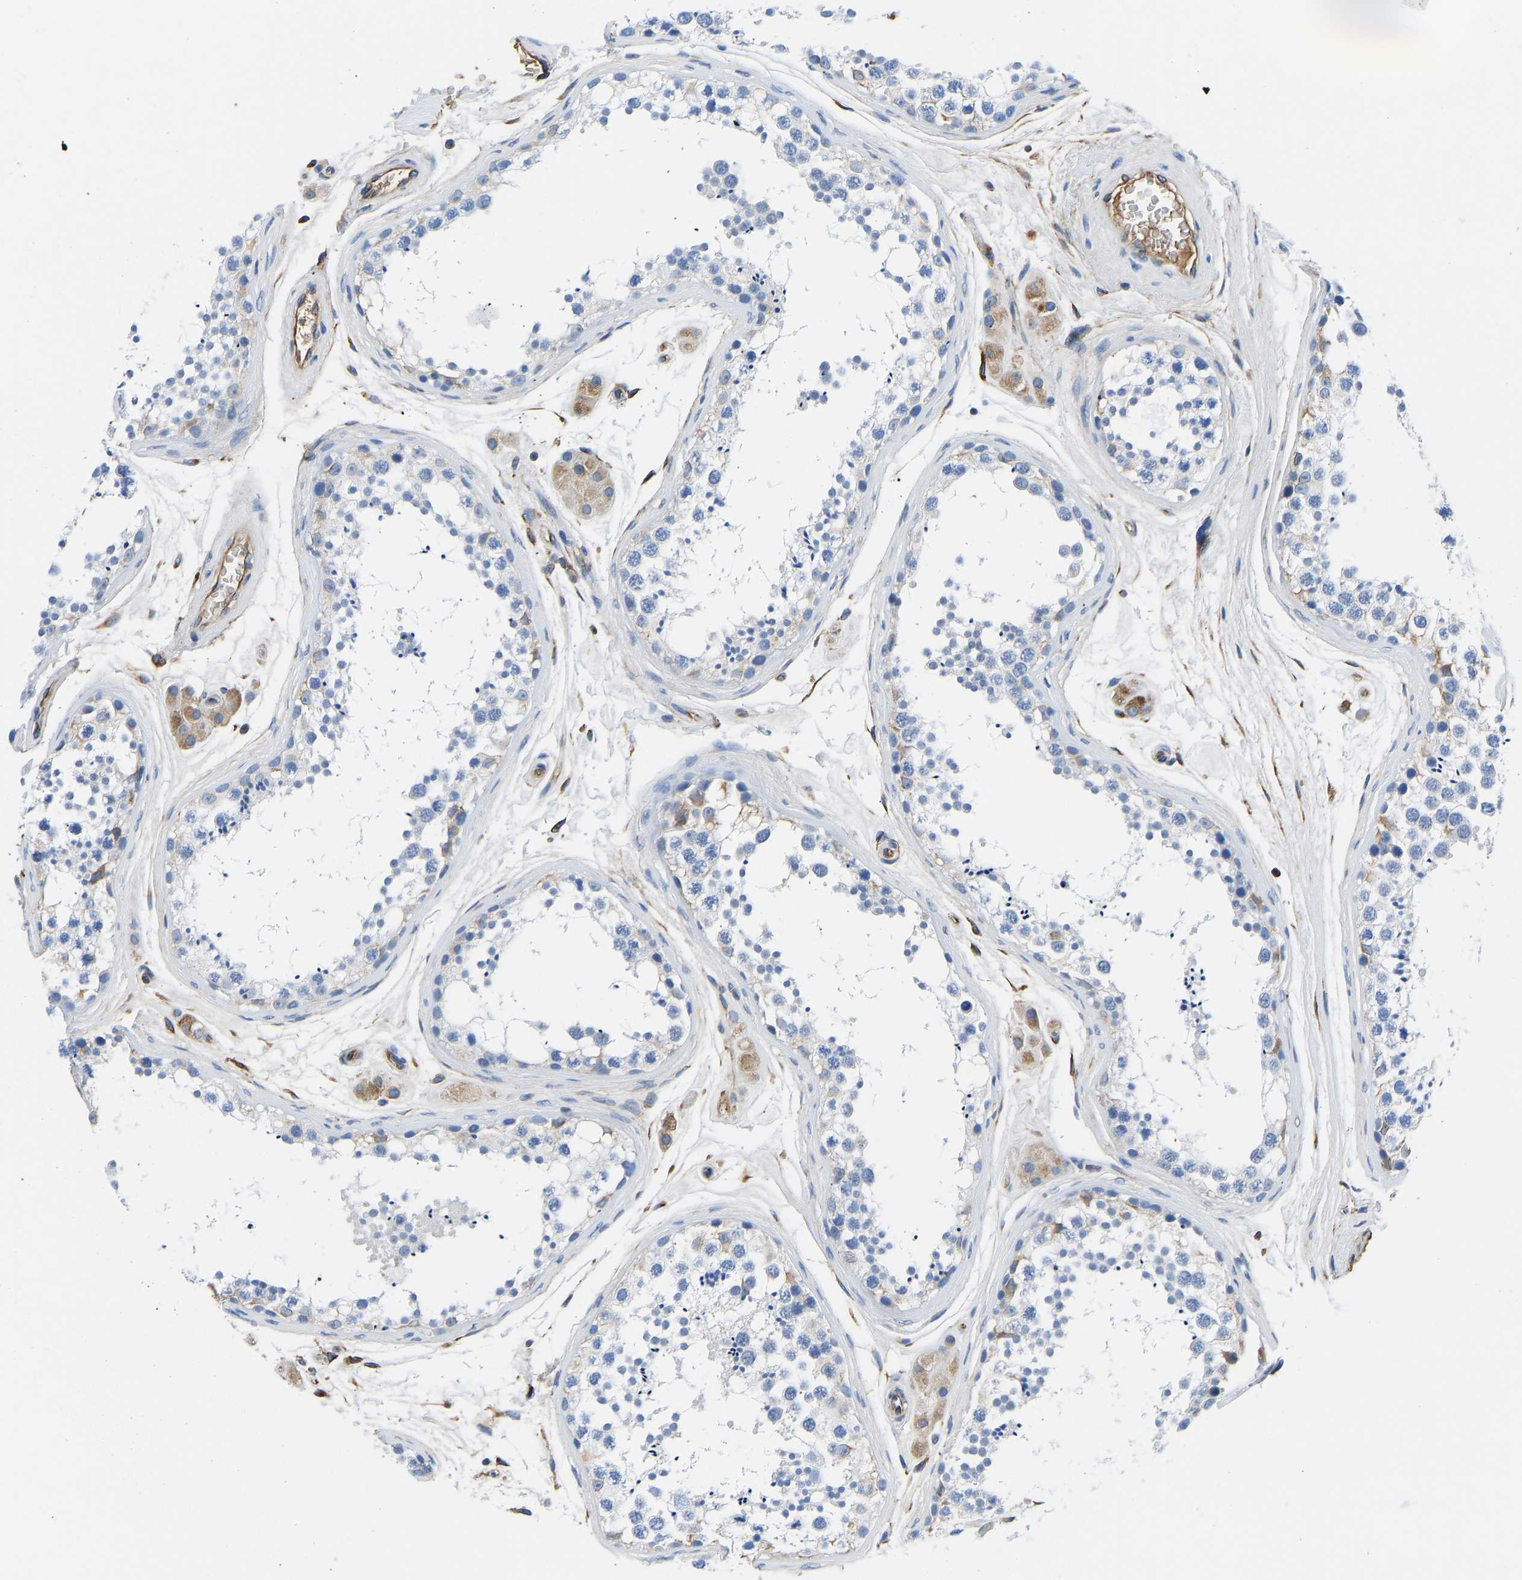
{"staining": {"intensity": "negative", "quantity": "none", "location": "none"}, "tissue": "testis", "cell_type": "Cells in seminiferous ducts", "image_type": "normal", "snomed": [{"axis": "morphology", "description": "Normal tissue, NOS"}, {"axis": "topography", "description": "Testis"}], "caption": "Protein analysis of unremarkable testis reveals no significant positivity in cells in seminiferous ducts.", "gene": "HSPG2", "patient": {"sex": "male", "age": 56}}